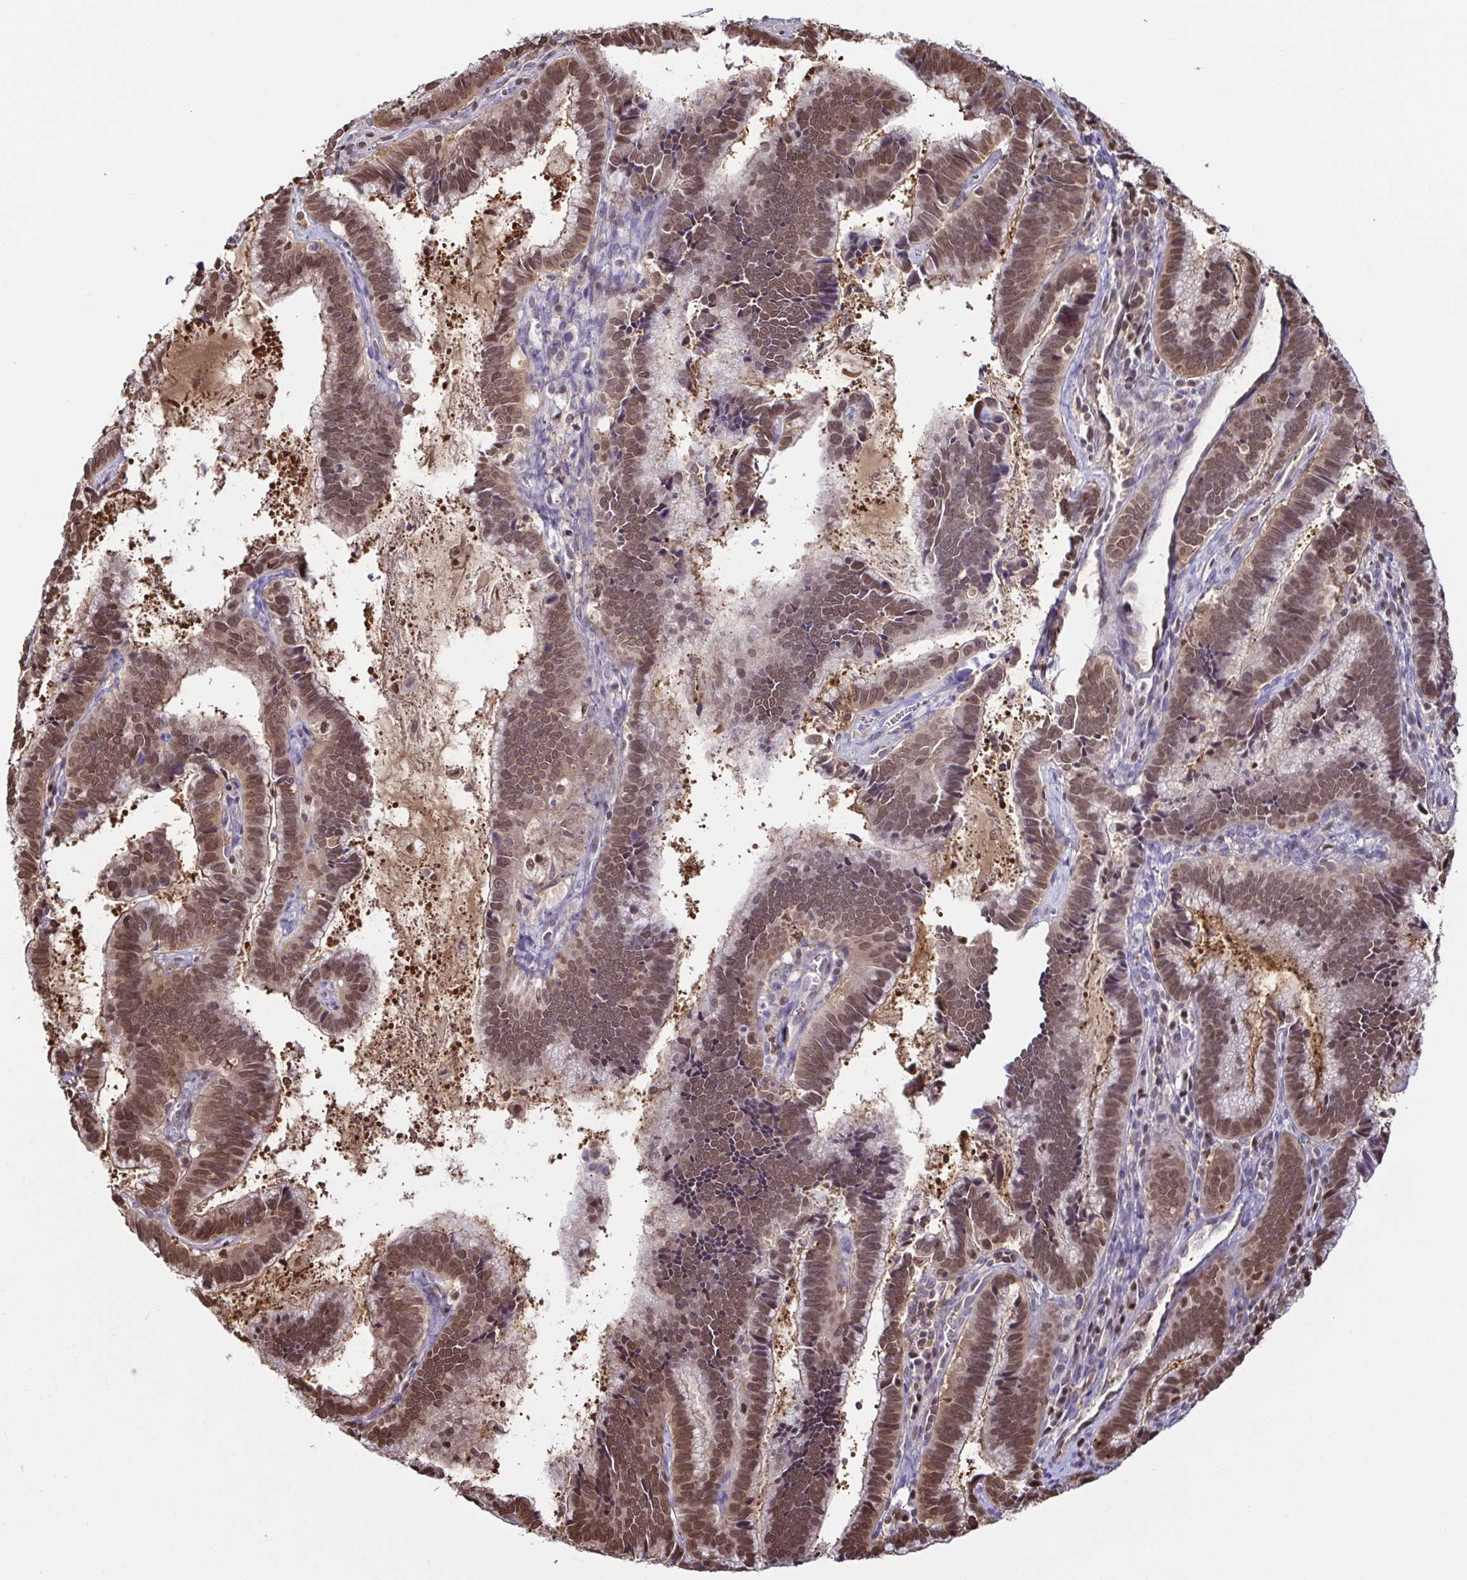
{"staining": {"intensity": "moderate", "quantity": ">75%", "location": "nuclear"}, "tissue": "cervical cancer", "cell_type": "Tumor cells", "image_type": "cancer", "snomed": [{"axis": "morphology", "description": "Adenocarcinoma, NOS"}, {"axis": "topography", "description": "Cervix"}], "caption": "A brown stain labels moderate nuclear positivity of a protein in human adenocarcinoma (cervical) tumor cells.", "gene": "PSMB9", "patient": {"sex": "female", "age": 61}}